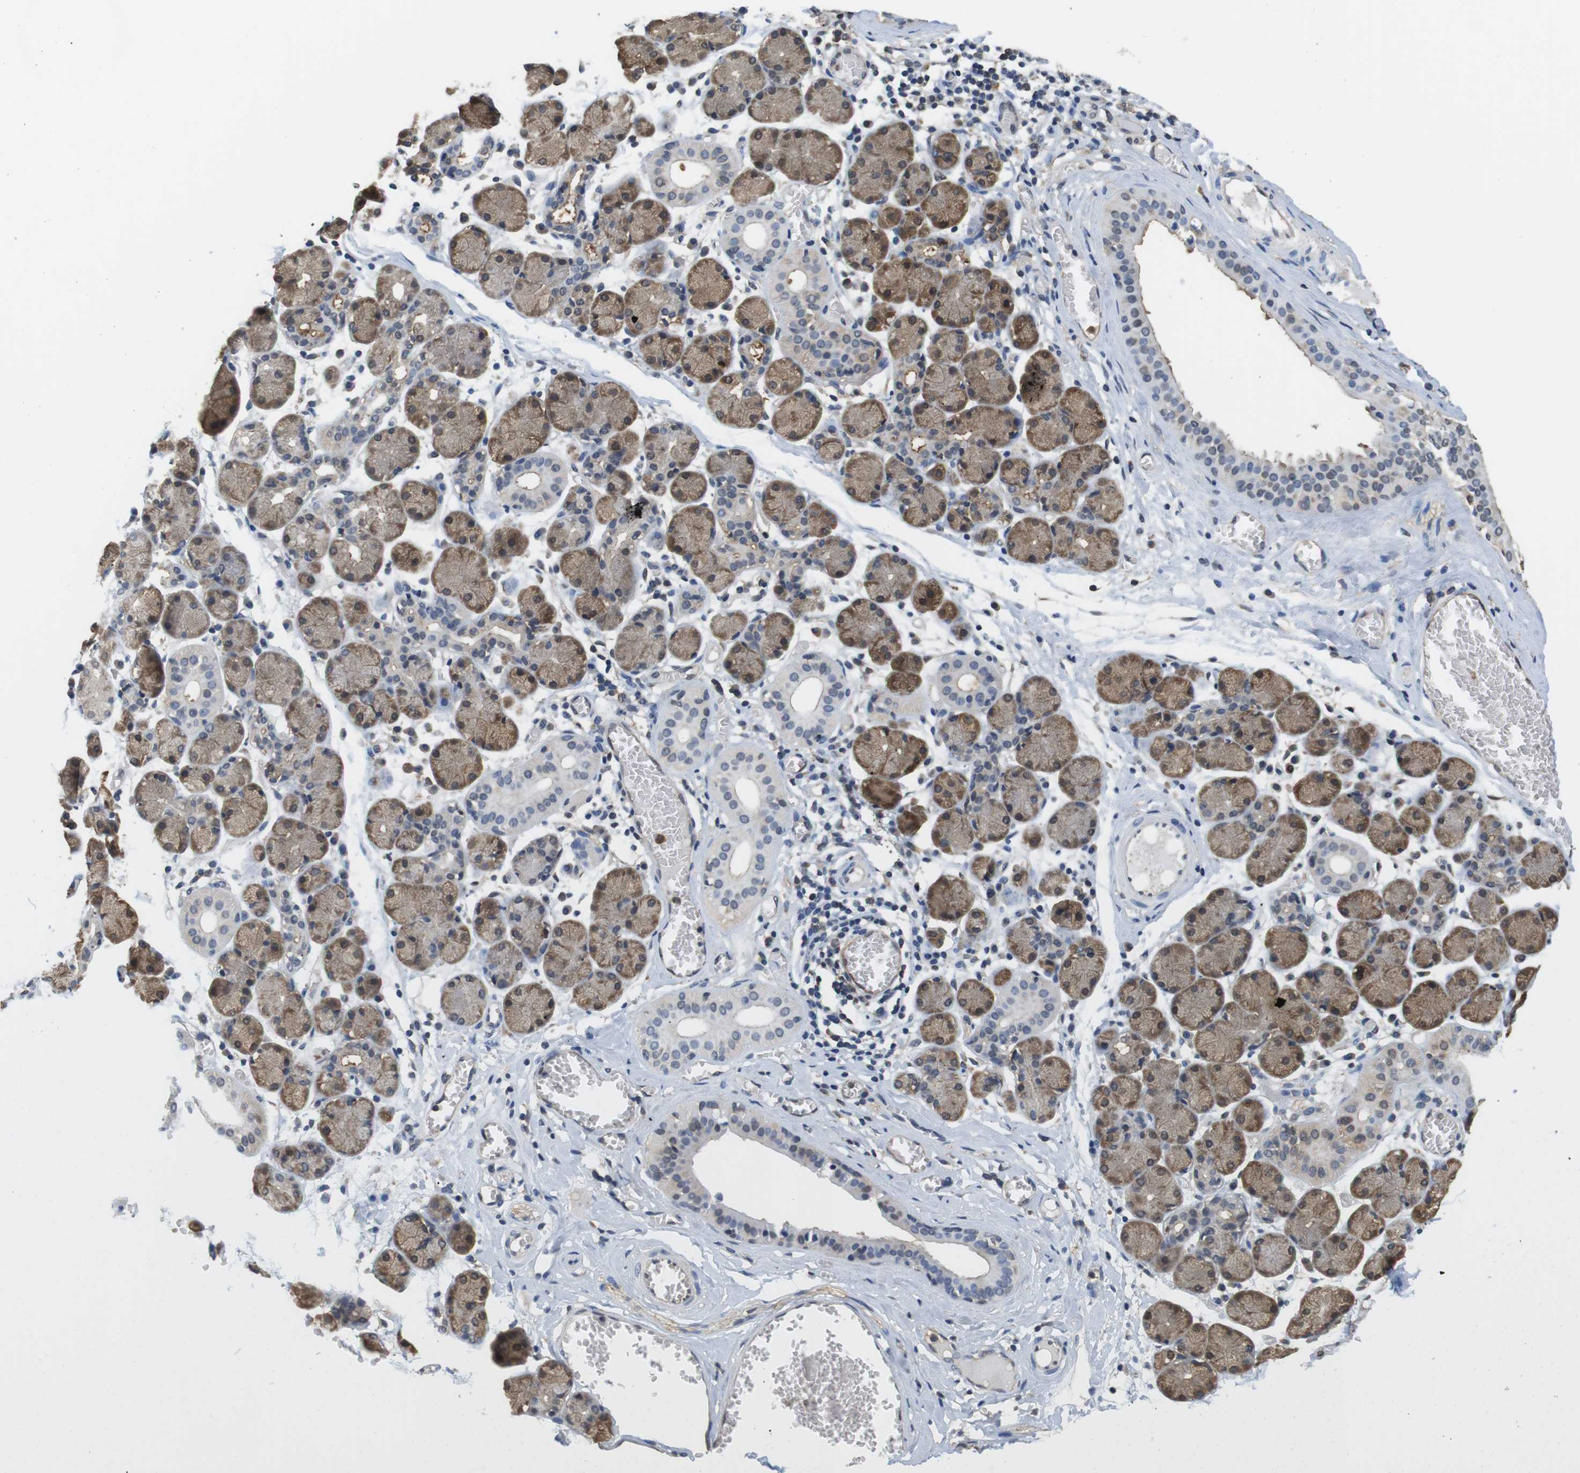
{"staining": {"intensity": "moderate", "quantity": ">75%", "location": "cytoplasmic/membranous"}, "tissue": "salivary gland", "cell_type": "Glandular cells", "image_type": "normal", "snomed": [{"axis": "morphology", "description": "Normal tissue, NOS"}, {"axis": "topography", "description": "Salivary gland"}], "caption": "IHC (DAB) staining of normal salivary gland exhibits moderate cytoplasmic/membranous protein expression in approximately >75% of glandular cells.", "gene": "LDHA", "patient": {"sex": "female", "age": 24}}